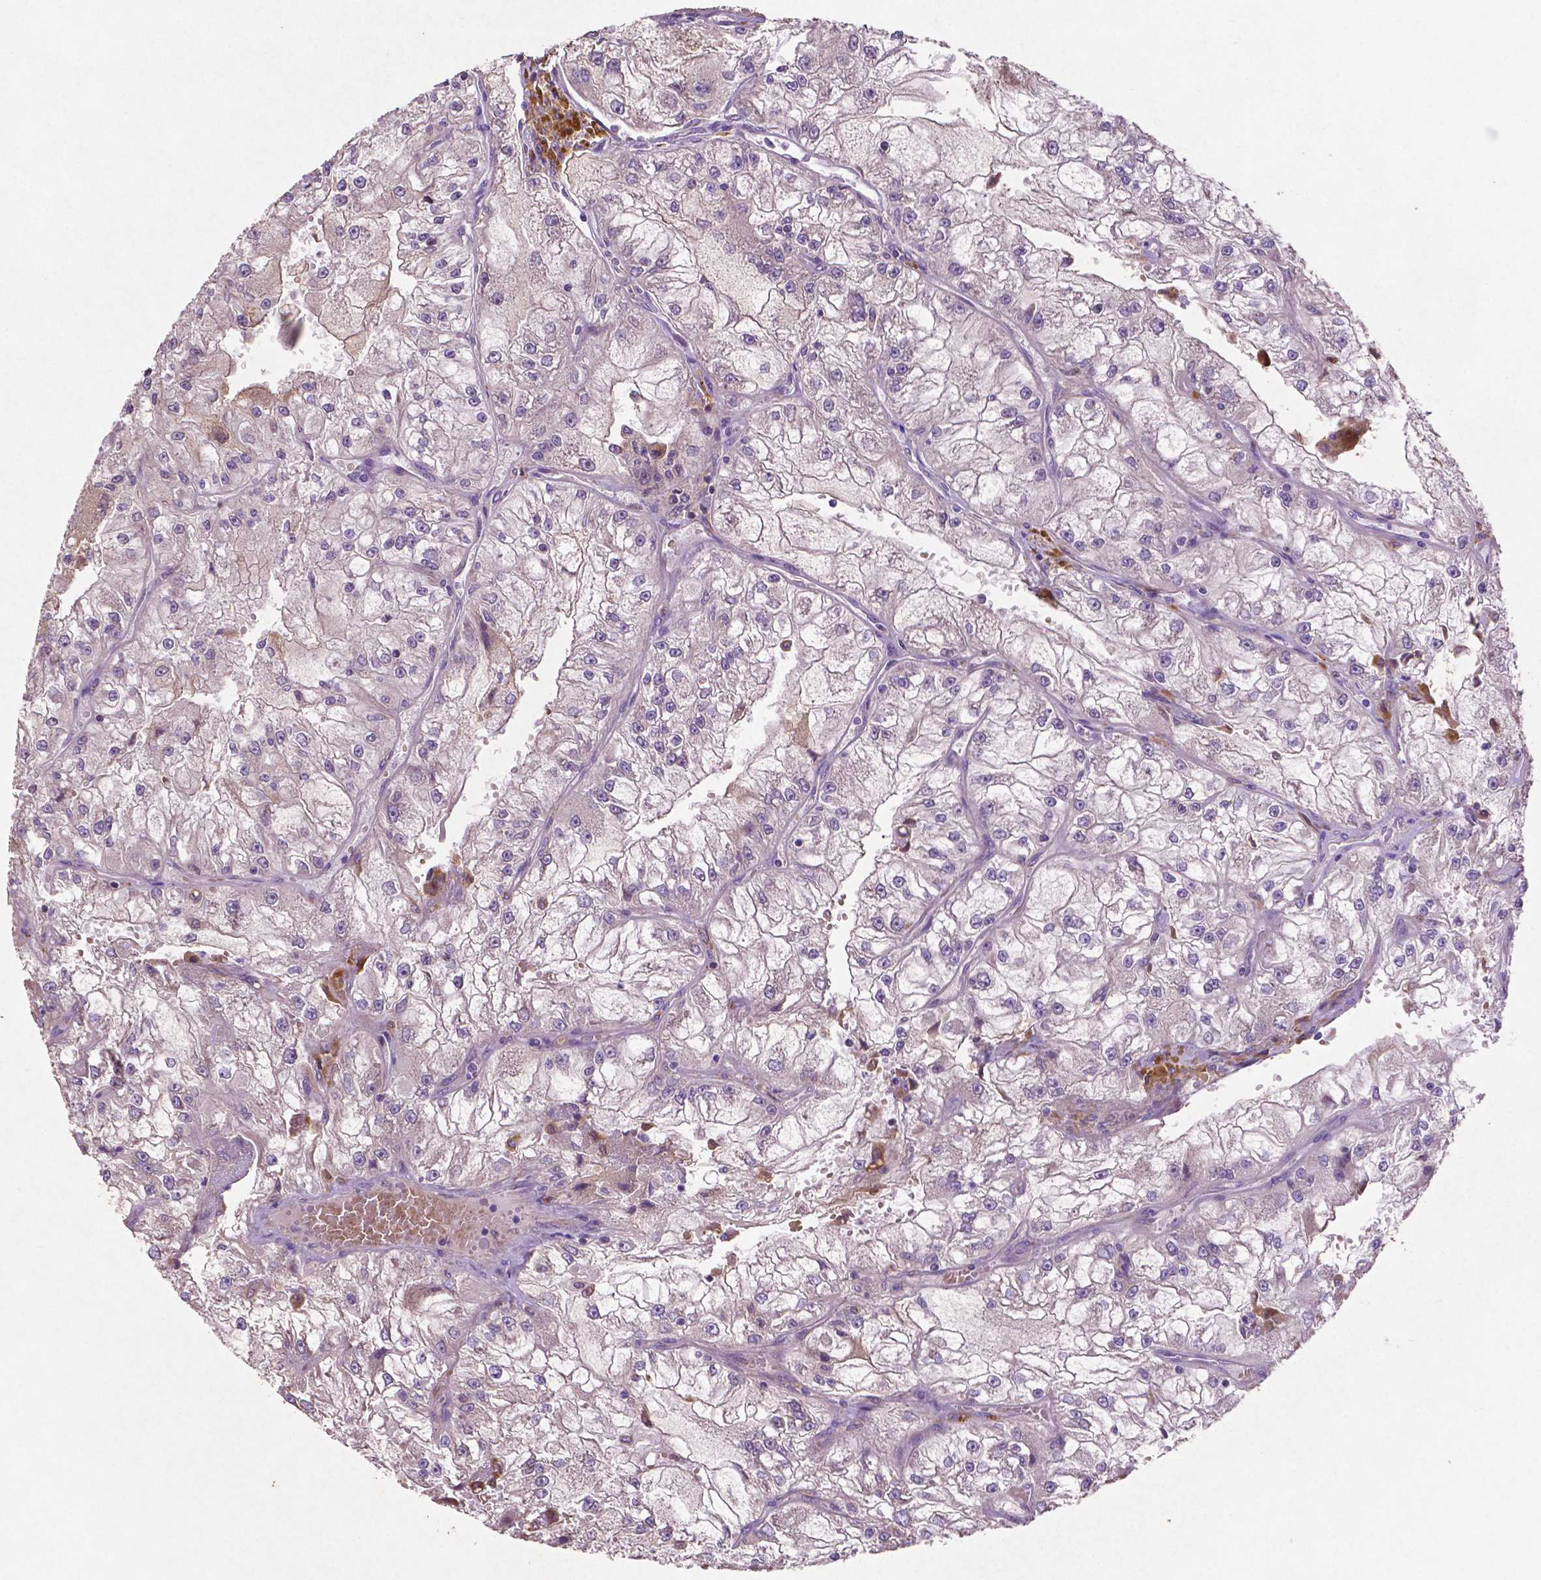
{"staining": {"intensity": "negative", "quantity": "none", "location": "none"}, "tissue": "renal cancer", "cell_type": "Tumor cells", "image_type": "cancer", "snomed": [{"axis": "morphology", "description": "Adenocarcinoma, NOS"}, {"axis": "topography", "description": "Kidney"}], "caption": "Renal adenocarcinoma was stained to show a protein in brown. There is no significant expression in tumor cells.", "gene": "MBTPS1", "patient": {"sex": "female", "age": 72}}